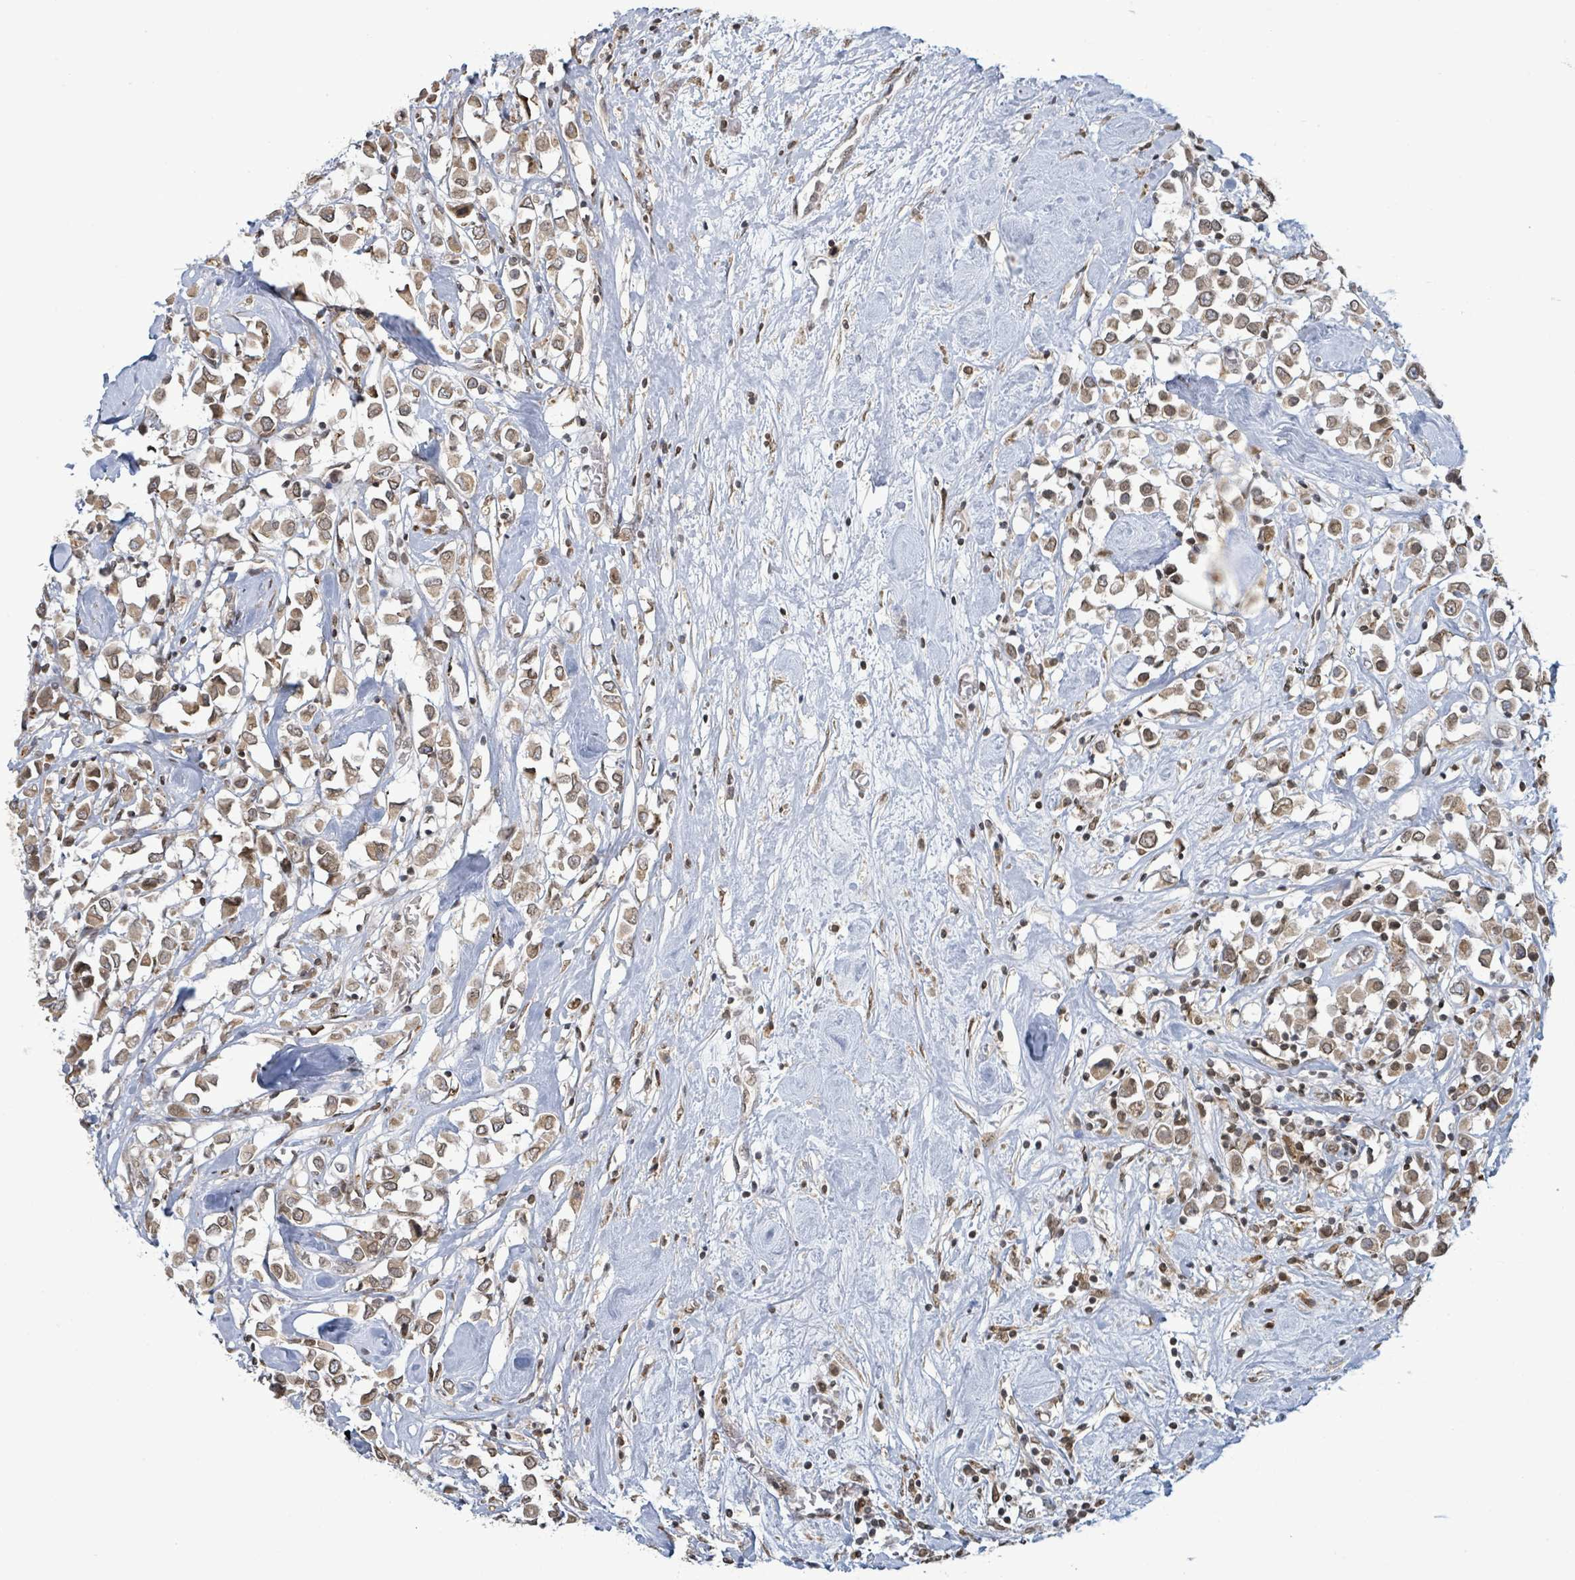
{"staining": {"intensity": "moderate", "quantity": ">75%", "location": "cytoplasmic/membranous,nuclear"}, "tissue": "breast cancer", "cell_type": "Tumor cells", "image_type": "cancer", "snomed": [{"axis": "morphology", "description": "Duct carcinoma"}, {"axis": "topography", "description": "Breast"}], "caption": "Approximately >75% of tumor cells in breast infiltrating ductal carcinoma display moderate cytoplasmic/membranous and nuclear protein staining as visualized by brown immunohistochemical staining.", "gene": "SBF2", "patient": {"sex": "female", "age": 61}}